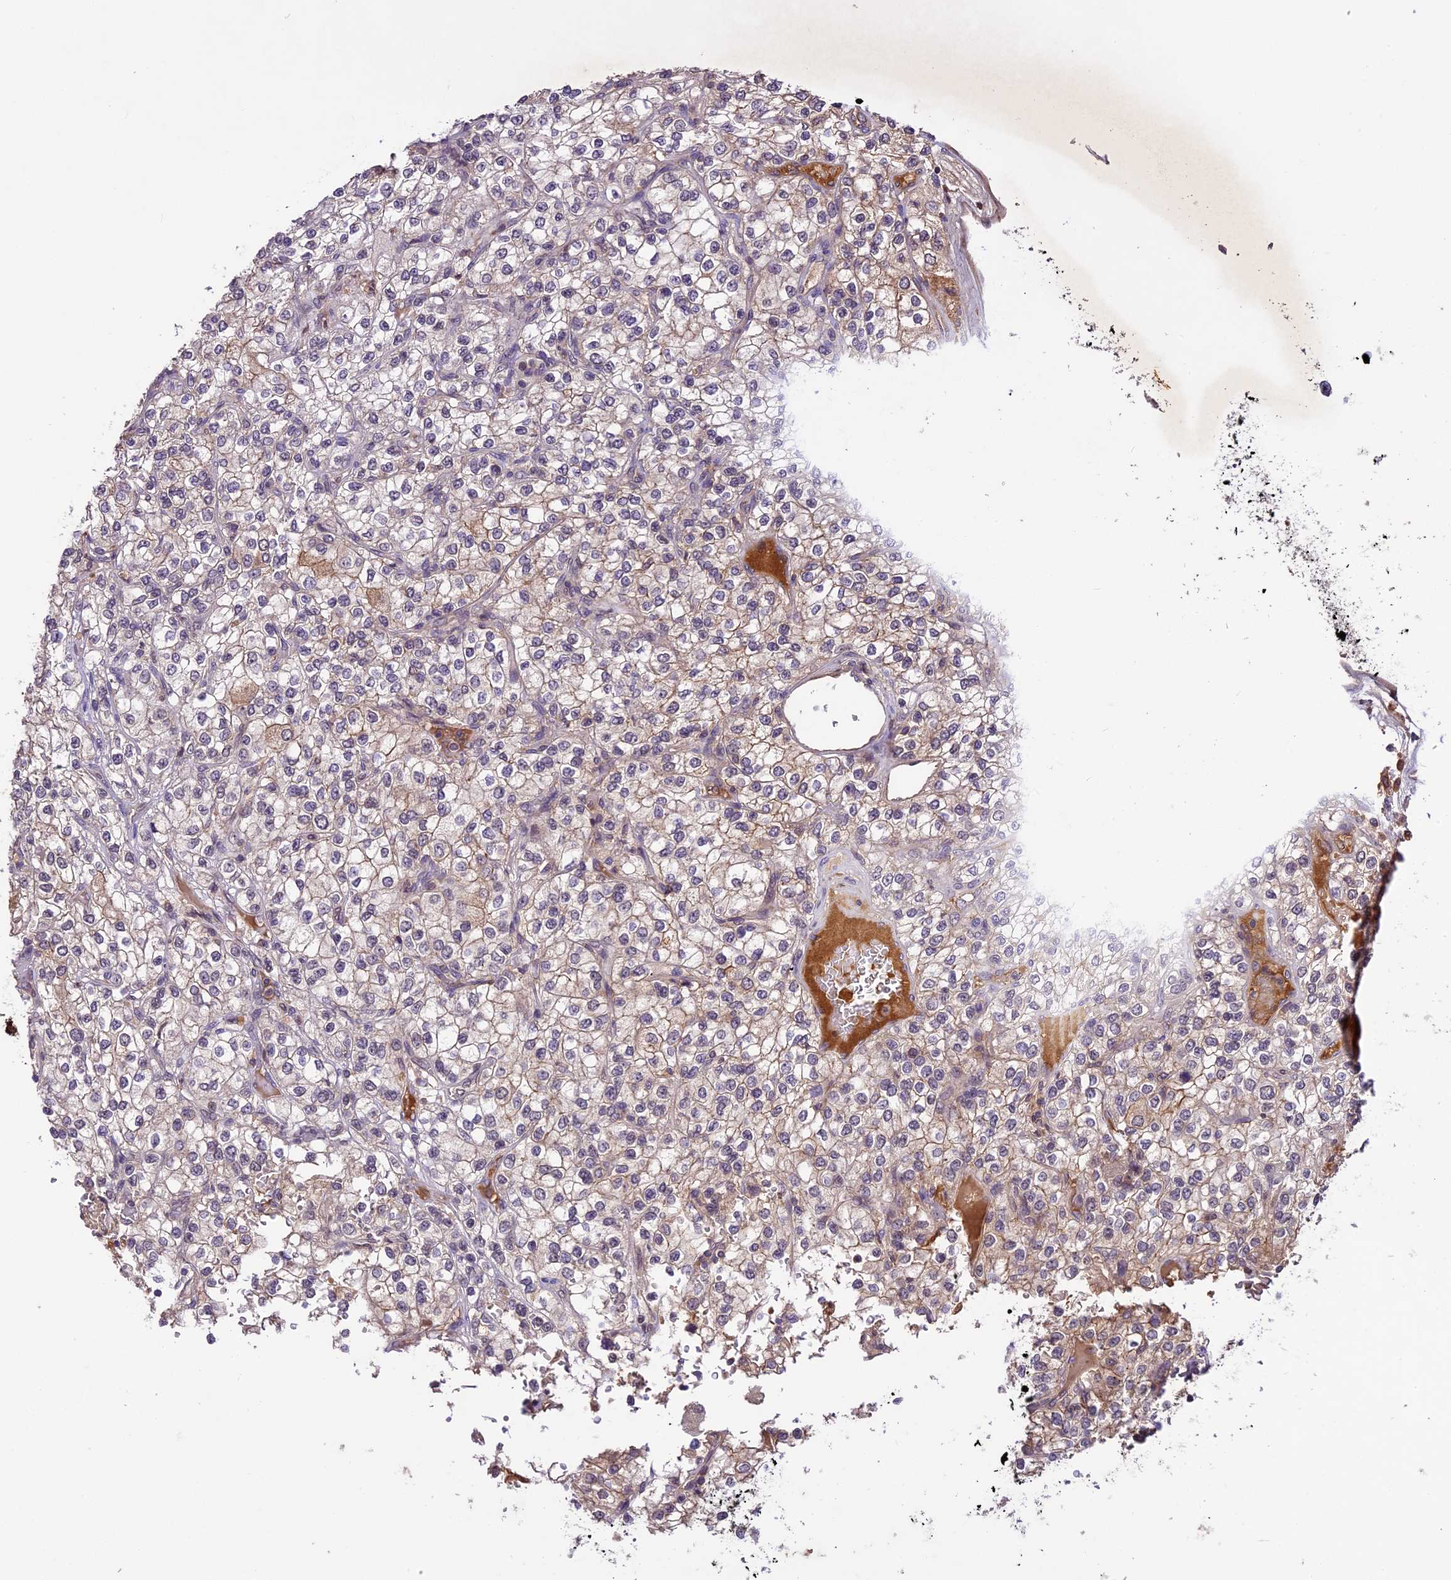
{"staining": {"intensity": "weak", "quantity": "25%-75%", "location": "cytoplasmic/membranous"}, "tissue": "renal cancer", "cell_type": "Tumor cells", "image_type": "cancer", "snomed": [{"axis": "morphology", "description": "Adenocarcinoma, NOS"}, {"axis": "topography", "description": "Kidney"}], "caption": "This is an image of IHC staining of renal cancer (adenocarcinoma), which shows weak positivity in the cytoplasmic/membranous of tumor cells.", "gene": "ATP10A", "patient": {"sex": "male", "age": 80}}